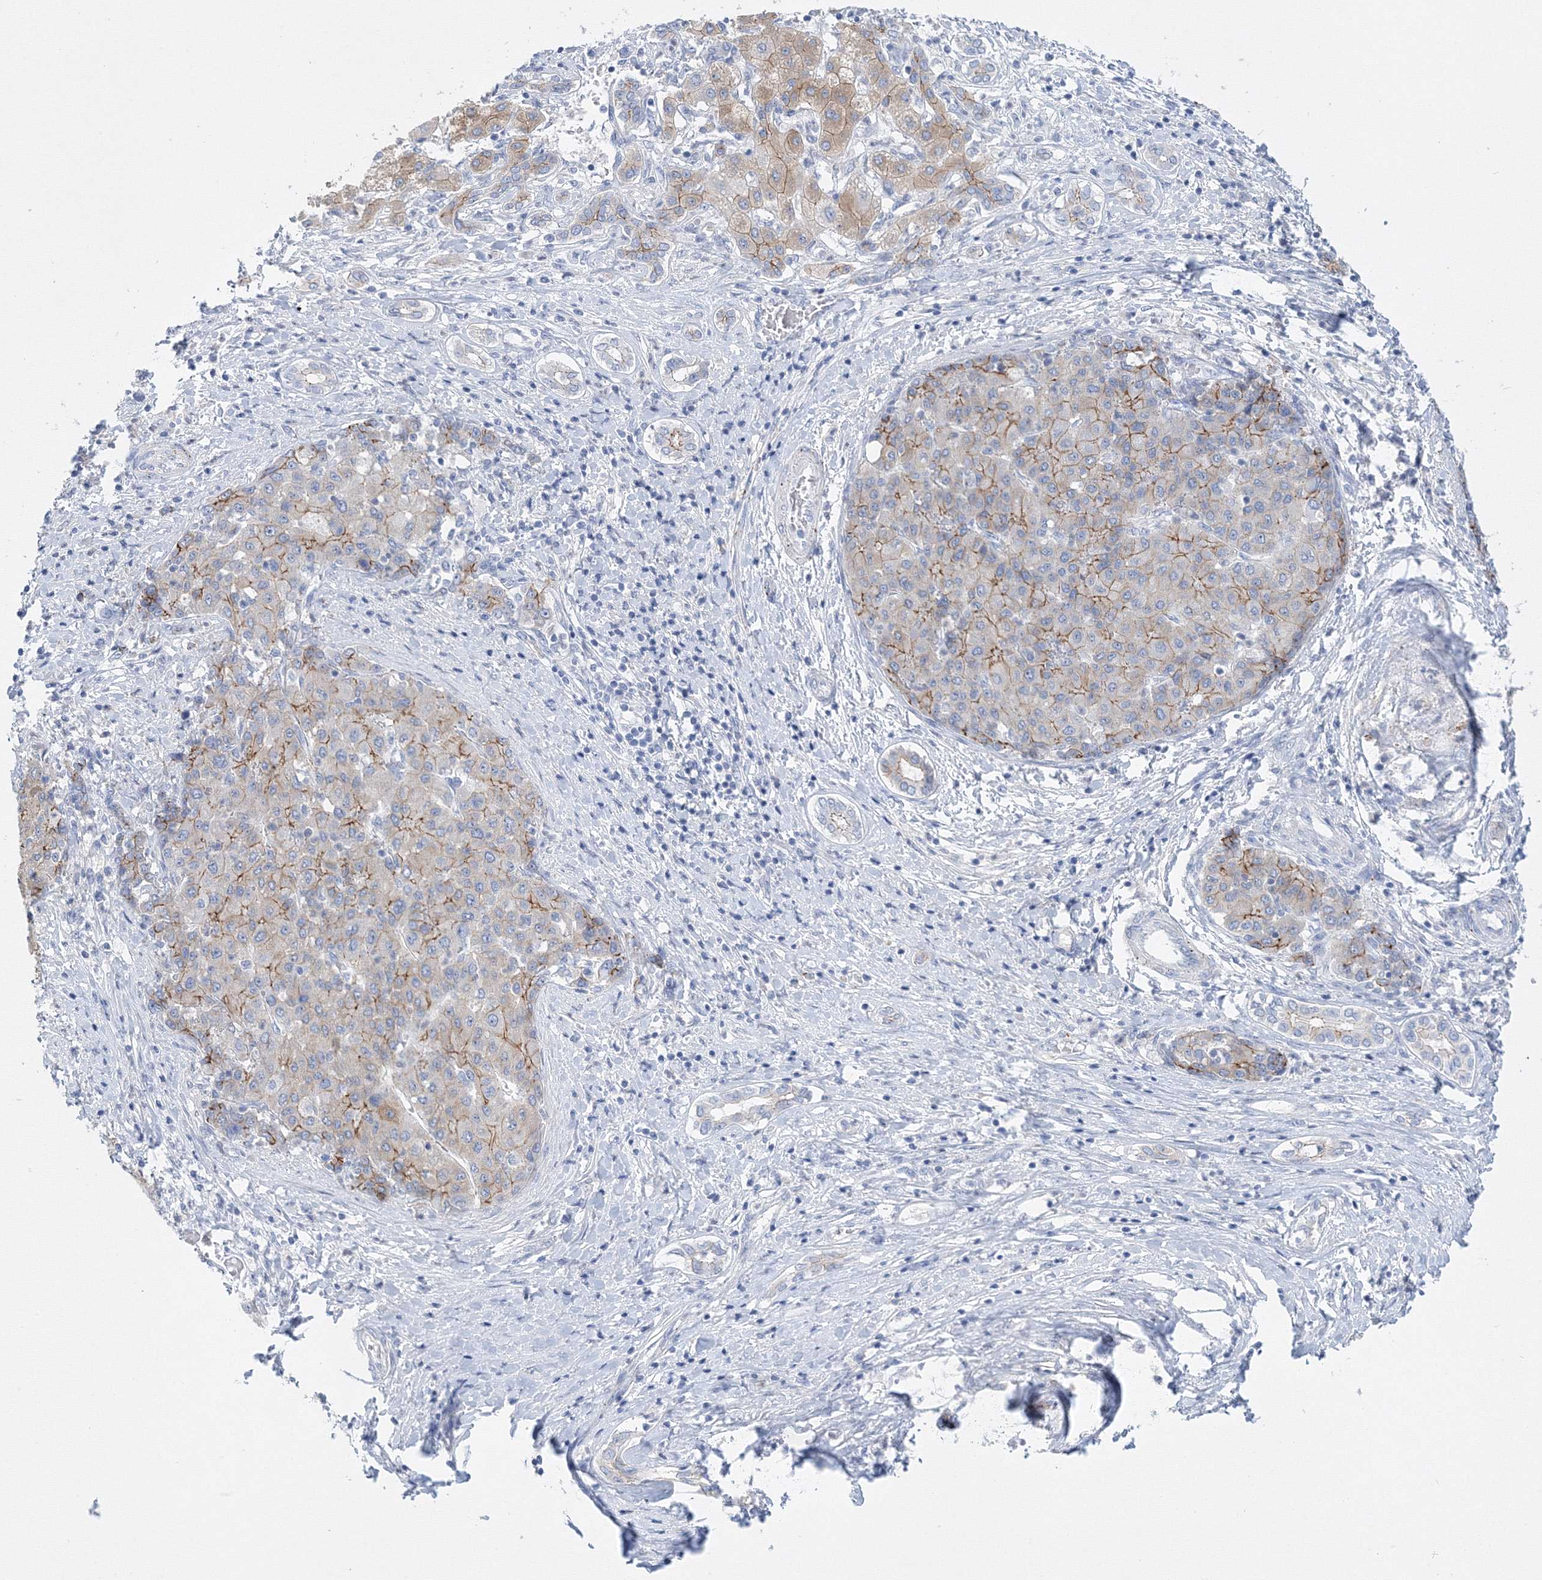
{"staining": {"intensity": "moderate", "quantity": "<25%", "location": "cytoplasmic/membranous"}, "tissue": "liver cancer", "cell_type": "Tumor cells", "image_type": "cancer", "snomed": [{"axis": "morphology", "description": "Carcinoma, Hepatocellular, NOS"}, {"axis": "topography", "description": "Liver"}], "caption": "Liver cancer (hepatocellular carcinoma) stained with IHC demonstrates moderate cytoplasmic/membranous staining in approximately <25% of tumor cells.", "gene": "AASDH", "patient": {"sex": "male", "age": 65}}